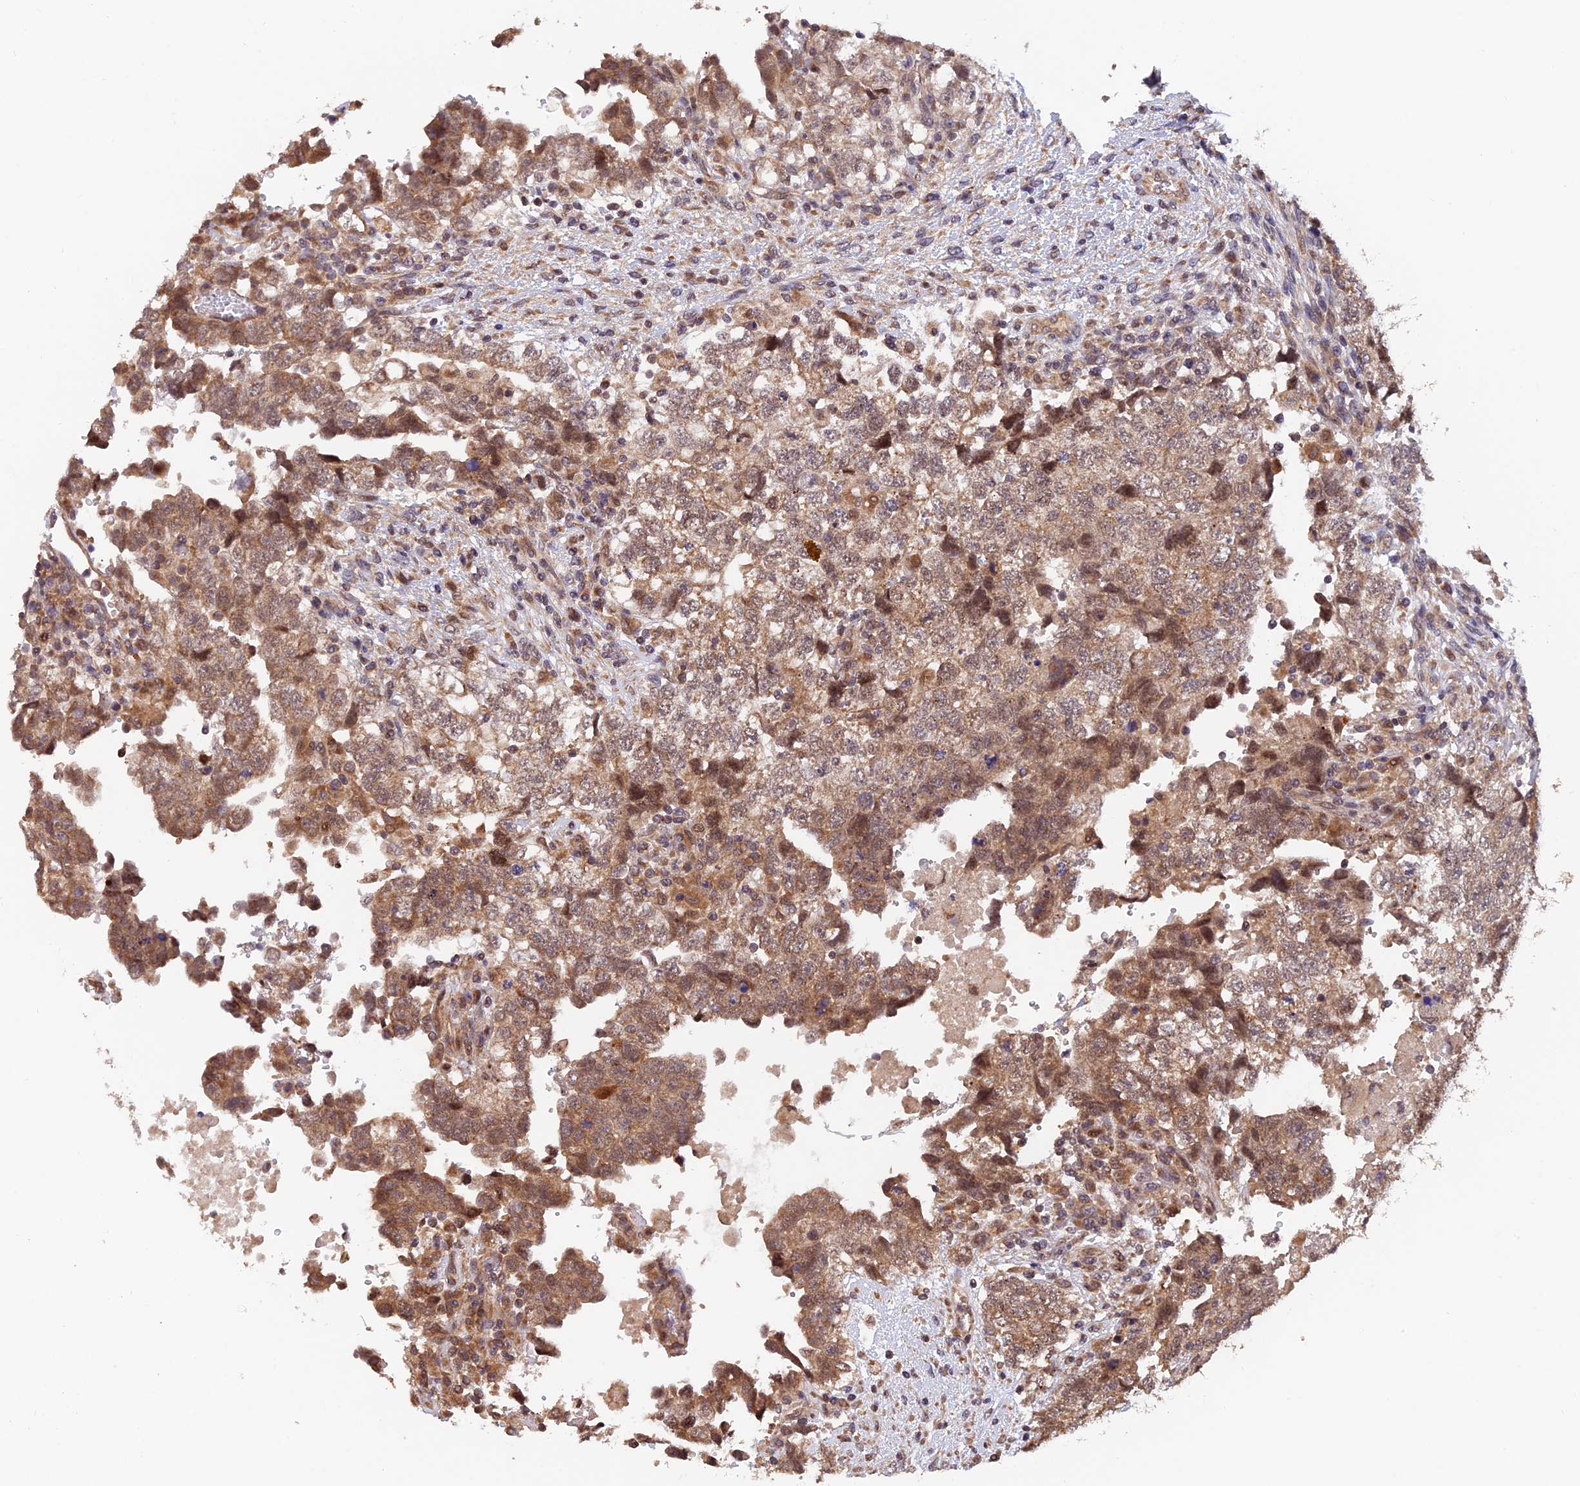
{"staining": {"intensity": "moderate", "quantity": ">75%", "location": "cytoplasmic/membranous"}, "tissue": "testis cancer", "cell_type": "Tumor cells", "image_type": "cancer", "snomed": [{"axis": "morphology", "description": "Carcinoma, Embryonal, NOS"}, {"axis": "topography", "description": "Testis"}], "caption": "Immunohistochemical staining of testis embryonal carcinoma demonstrates moderate cytoplasmic/membranous protein staining in about >75% of tumor cells.", "gene": "MNS1", "patient": {"sex": "male", "age": 37}}